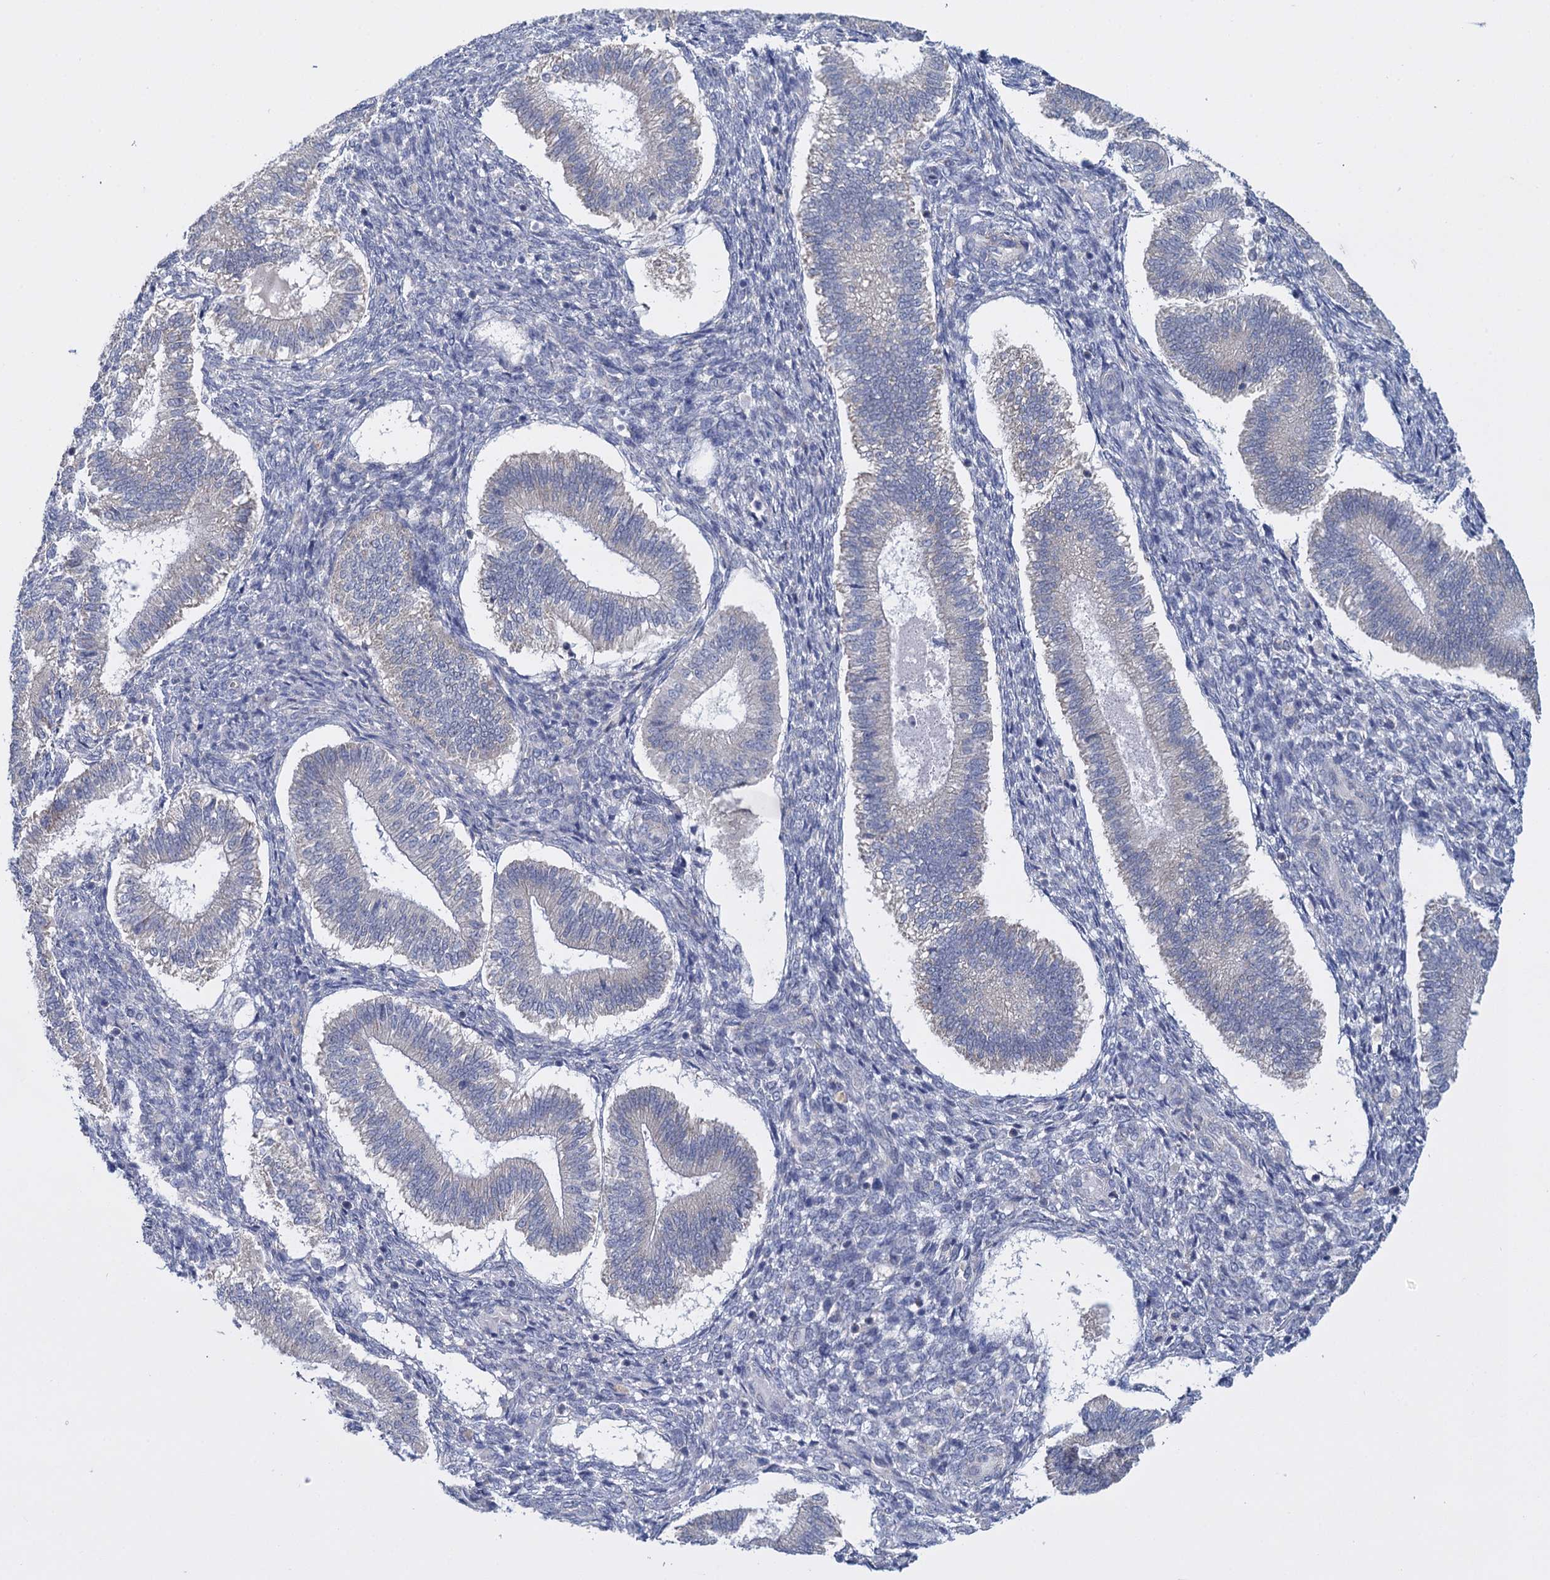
{"staining": {"intensity": "negative", "quantity": "none", "location": "none"}, "tissue": "endometrium", "cell_type": "Cells in endometrial stroma", "image_type": "normal", "snomed": [{"axis": "morphology", "description": "Normal tissue, NOS"}, {"axis": "topography", "description": "Endometrium"}], "caption": "Protein analysis of normal endometrium demonstrates no significant staining in cells in endometrial stroma. Nuclei are stained in blue.", "gene": "GSTM2", "patient": {"sex": "female", "age": 25}}